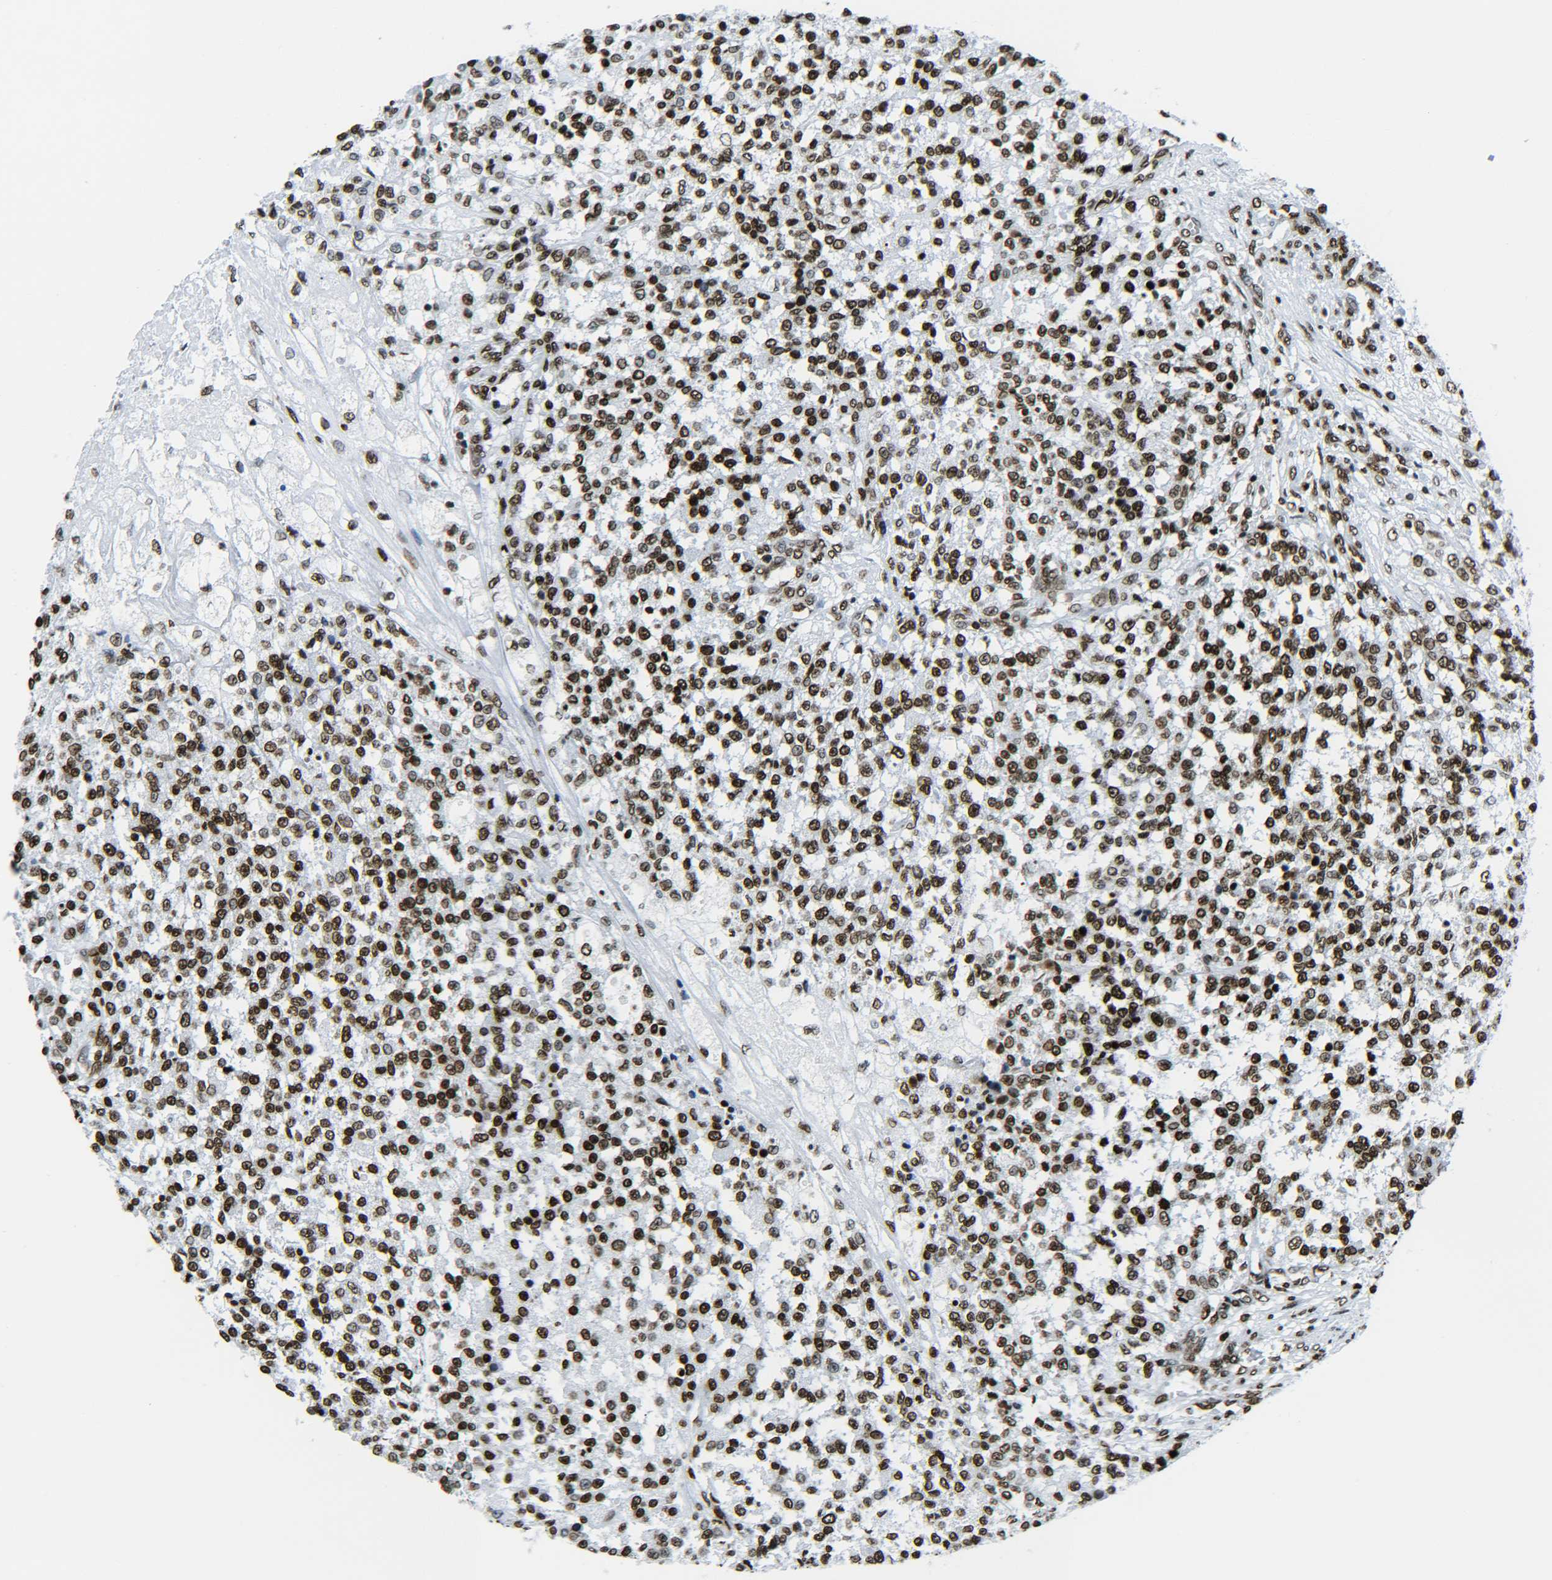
{"staining": {"intensity": "strong", "quantity": ">75%", "location": "nuclear"}, "tissue": "testis cancer", "cell_type": "Tumor cells", "image_type": "cancer", "snomed": [{"axis": "morphology", "description": "Seminoma, NOS"}, {"axis": "topography", "description": "Testis"}], "caption": "Protein expression by IHC shows strong nuclear staining in approximately >75% of tumor cells in seminoma (testis).", "gene": "H2AX", "patient": {"sex": "male", "age": 59}}